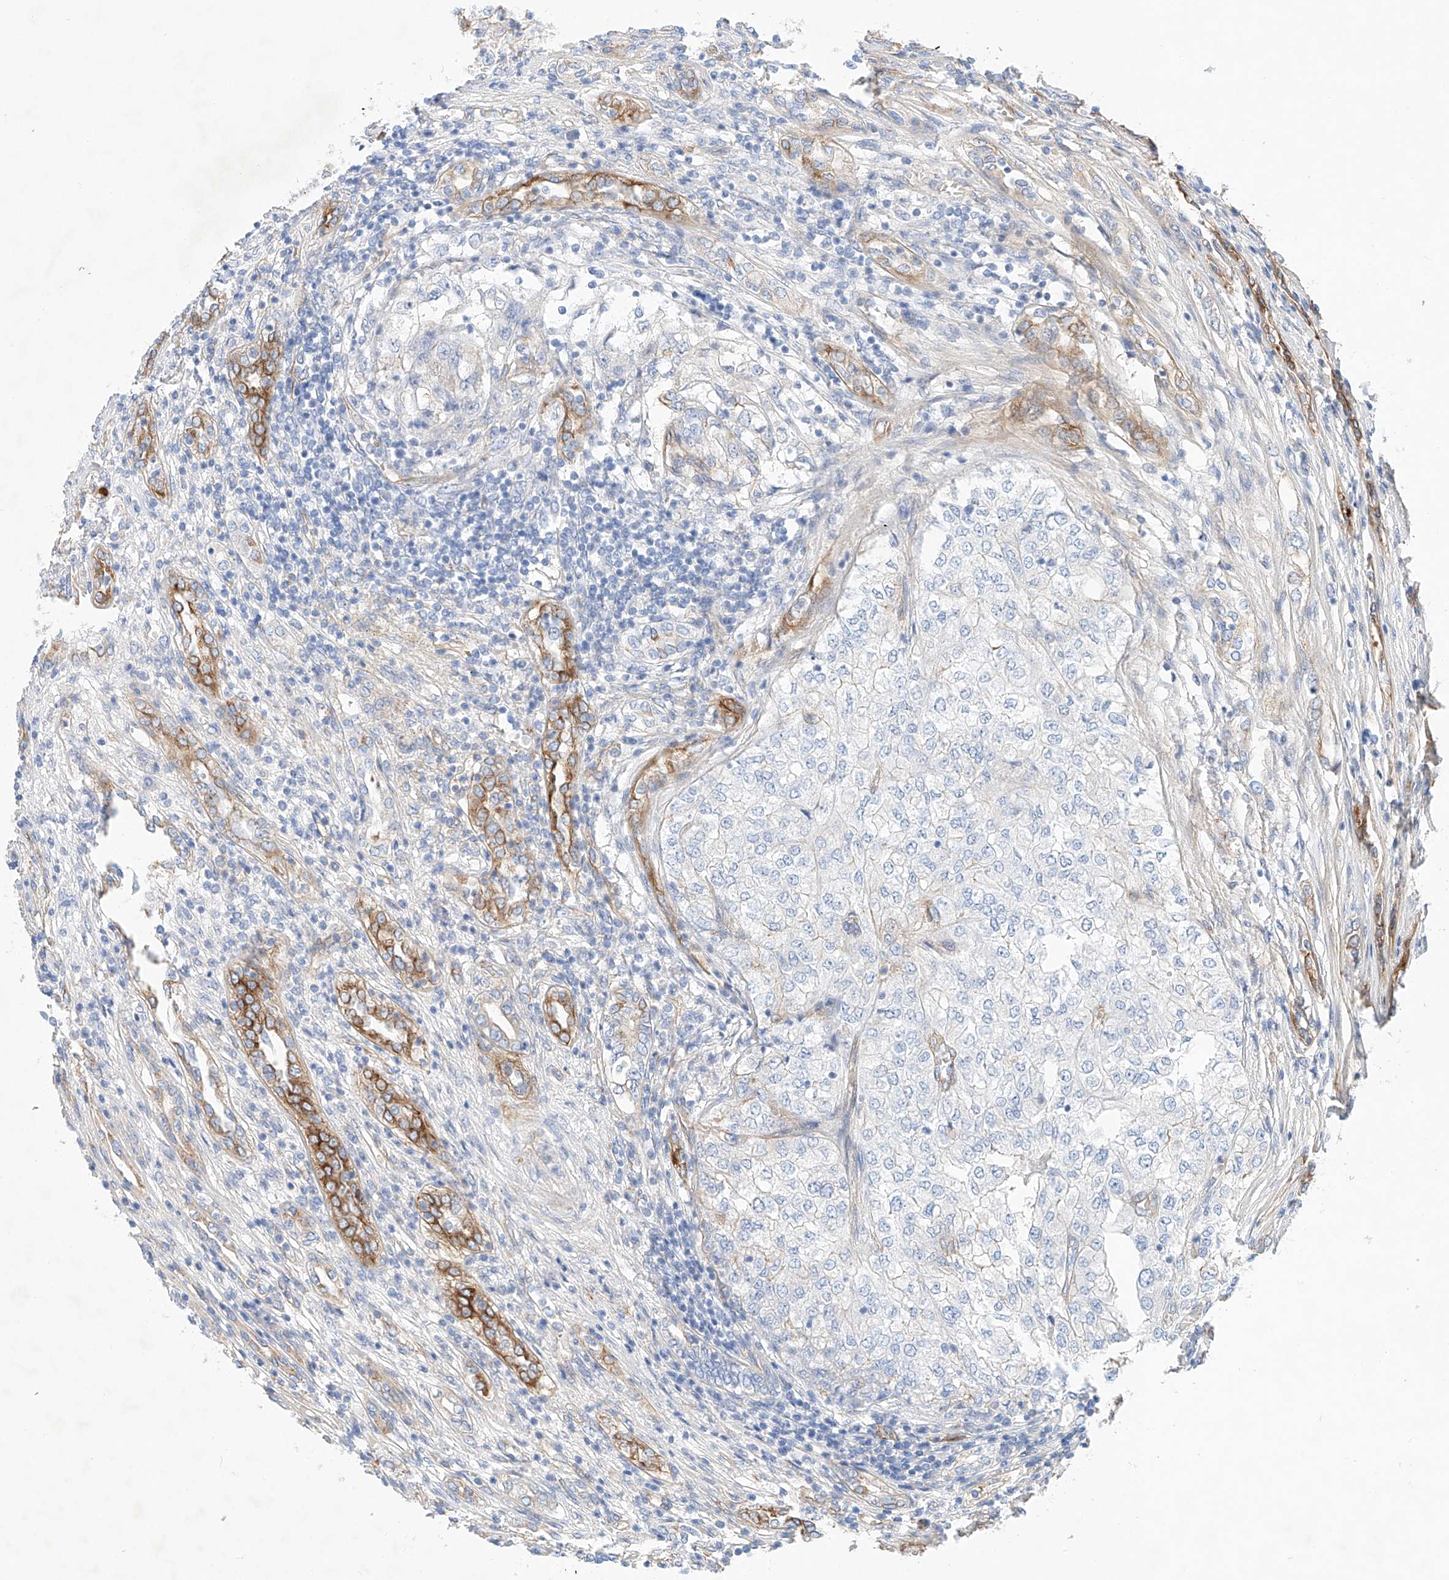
{"staining": {"intensity": "negative", "quantity": "none", "location": "none"}, "tissue": "renal cancer", "cell_type": "Tumor cells", "image_type": "cancer", "snomed": [{"axis": "morphology", "description": "Adenocarcinoma, NOS"}, {"axis": "topography", "description": "Kidney"}], "caption": "Immunohistochemical staining of adenocarcinoma (renal) demonstrates no significant expression in tumor cells.", "gene": "SBSPON", "patient": {"sex": "female", "age": 54}}